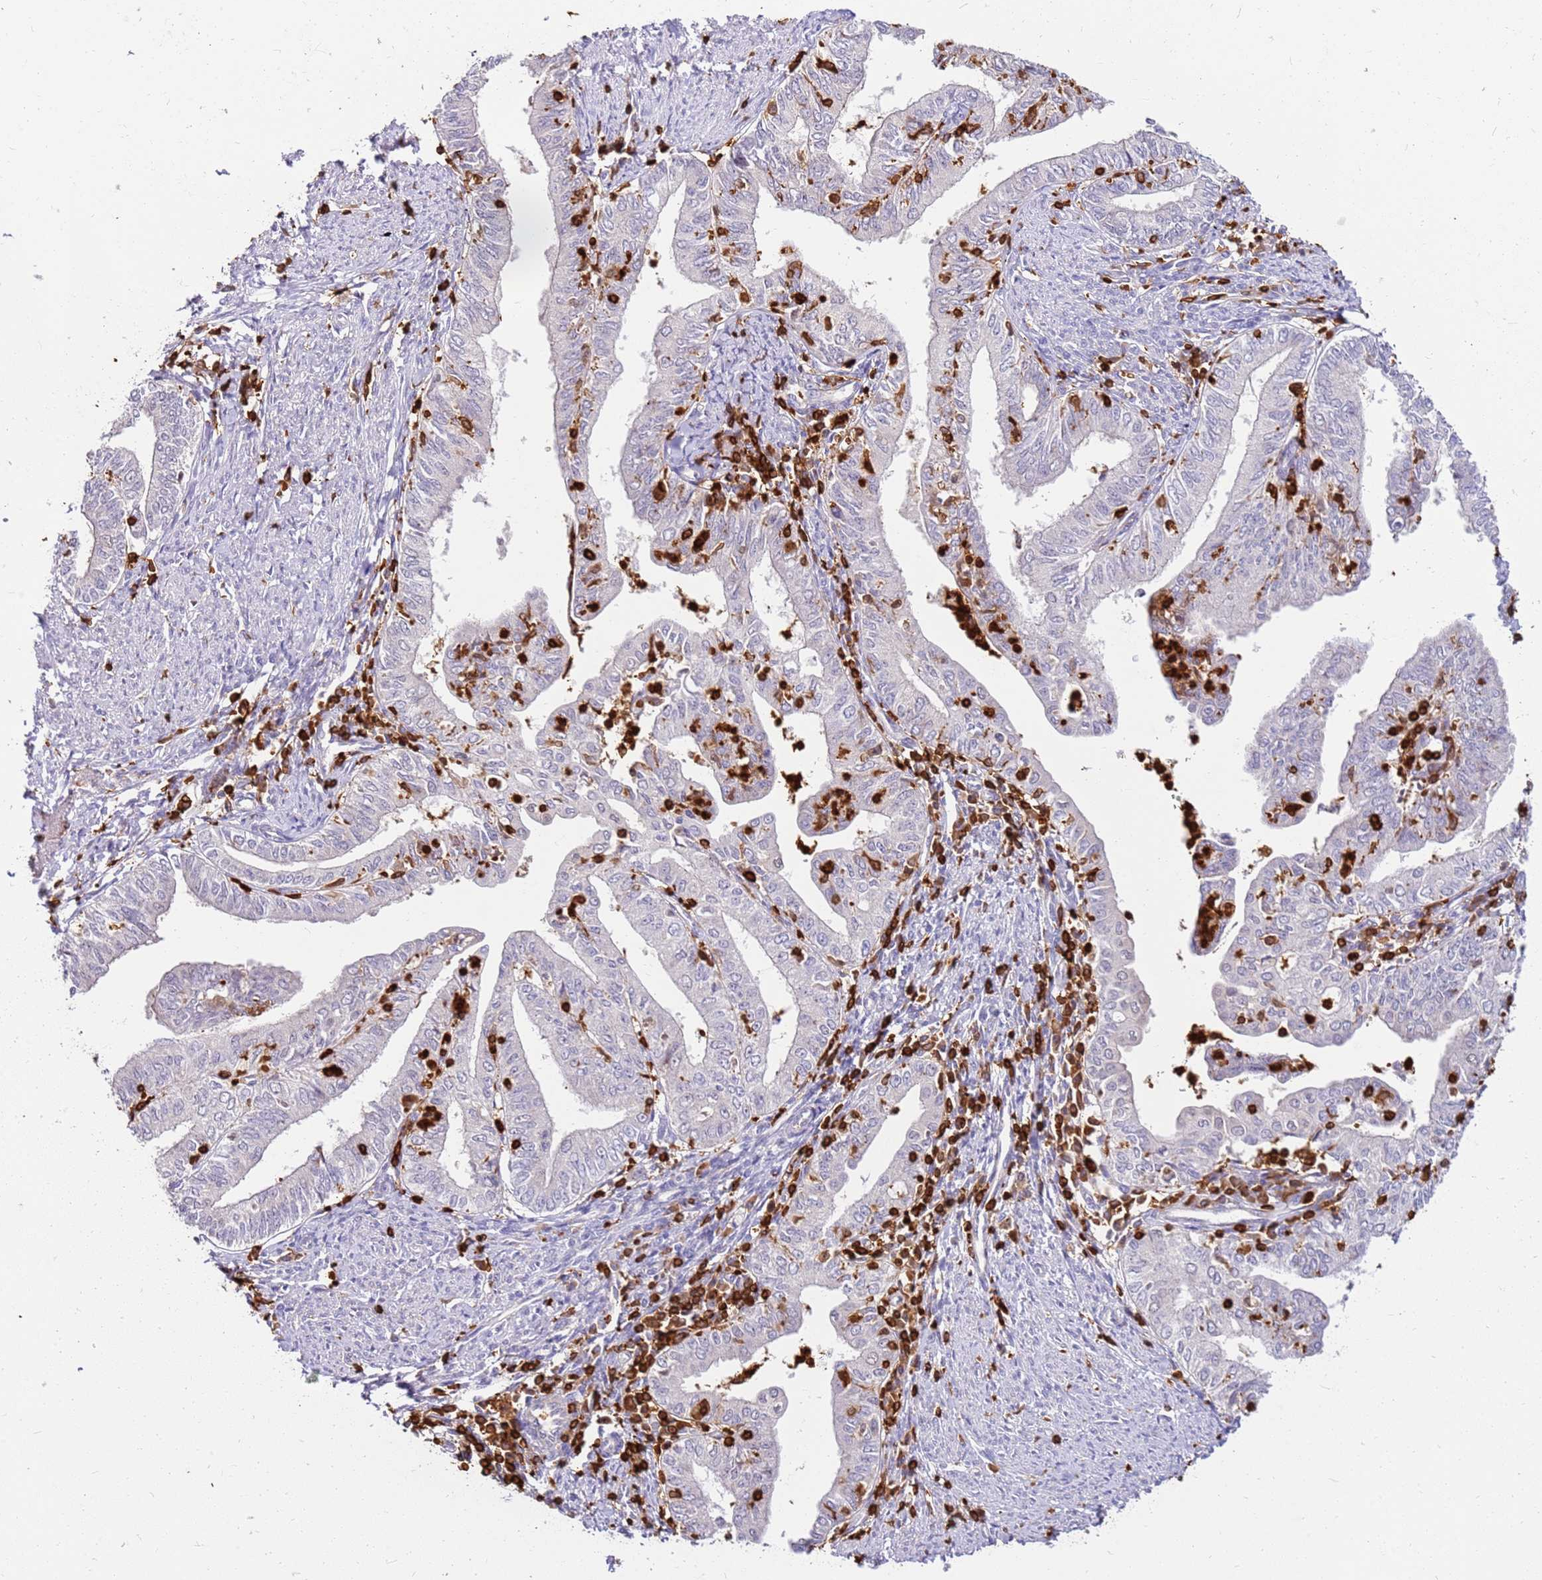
{"staining": {"intensity": "negative", "quantity": "none", "location": "none"}, "tissue": "endometrial cancer", "cell_type": "Tumor cells", "image_type": "cancer", "snomed": [{"axis": "morphology", "description": "Adenocarcinoma, NOS"}, {"axis": "topography", "description": "Endometrium"}], "caption": "Endometrial cancer (adenocarcinoma) stained for a protein using immunohistochemistry demonstrates no positivity tumor cells.", "gene": "CORO1A", "patient": {"sex": "female", "age": 66}}